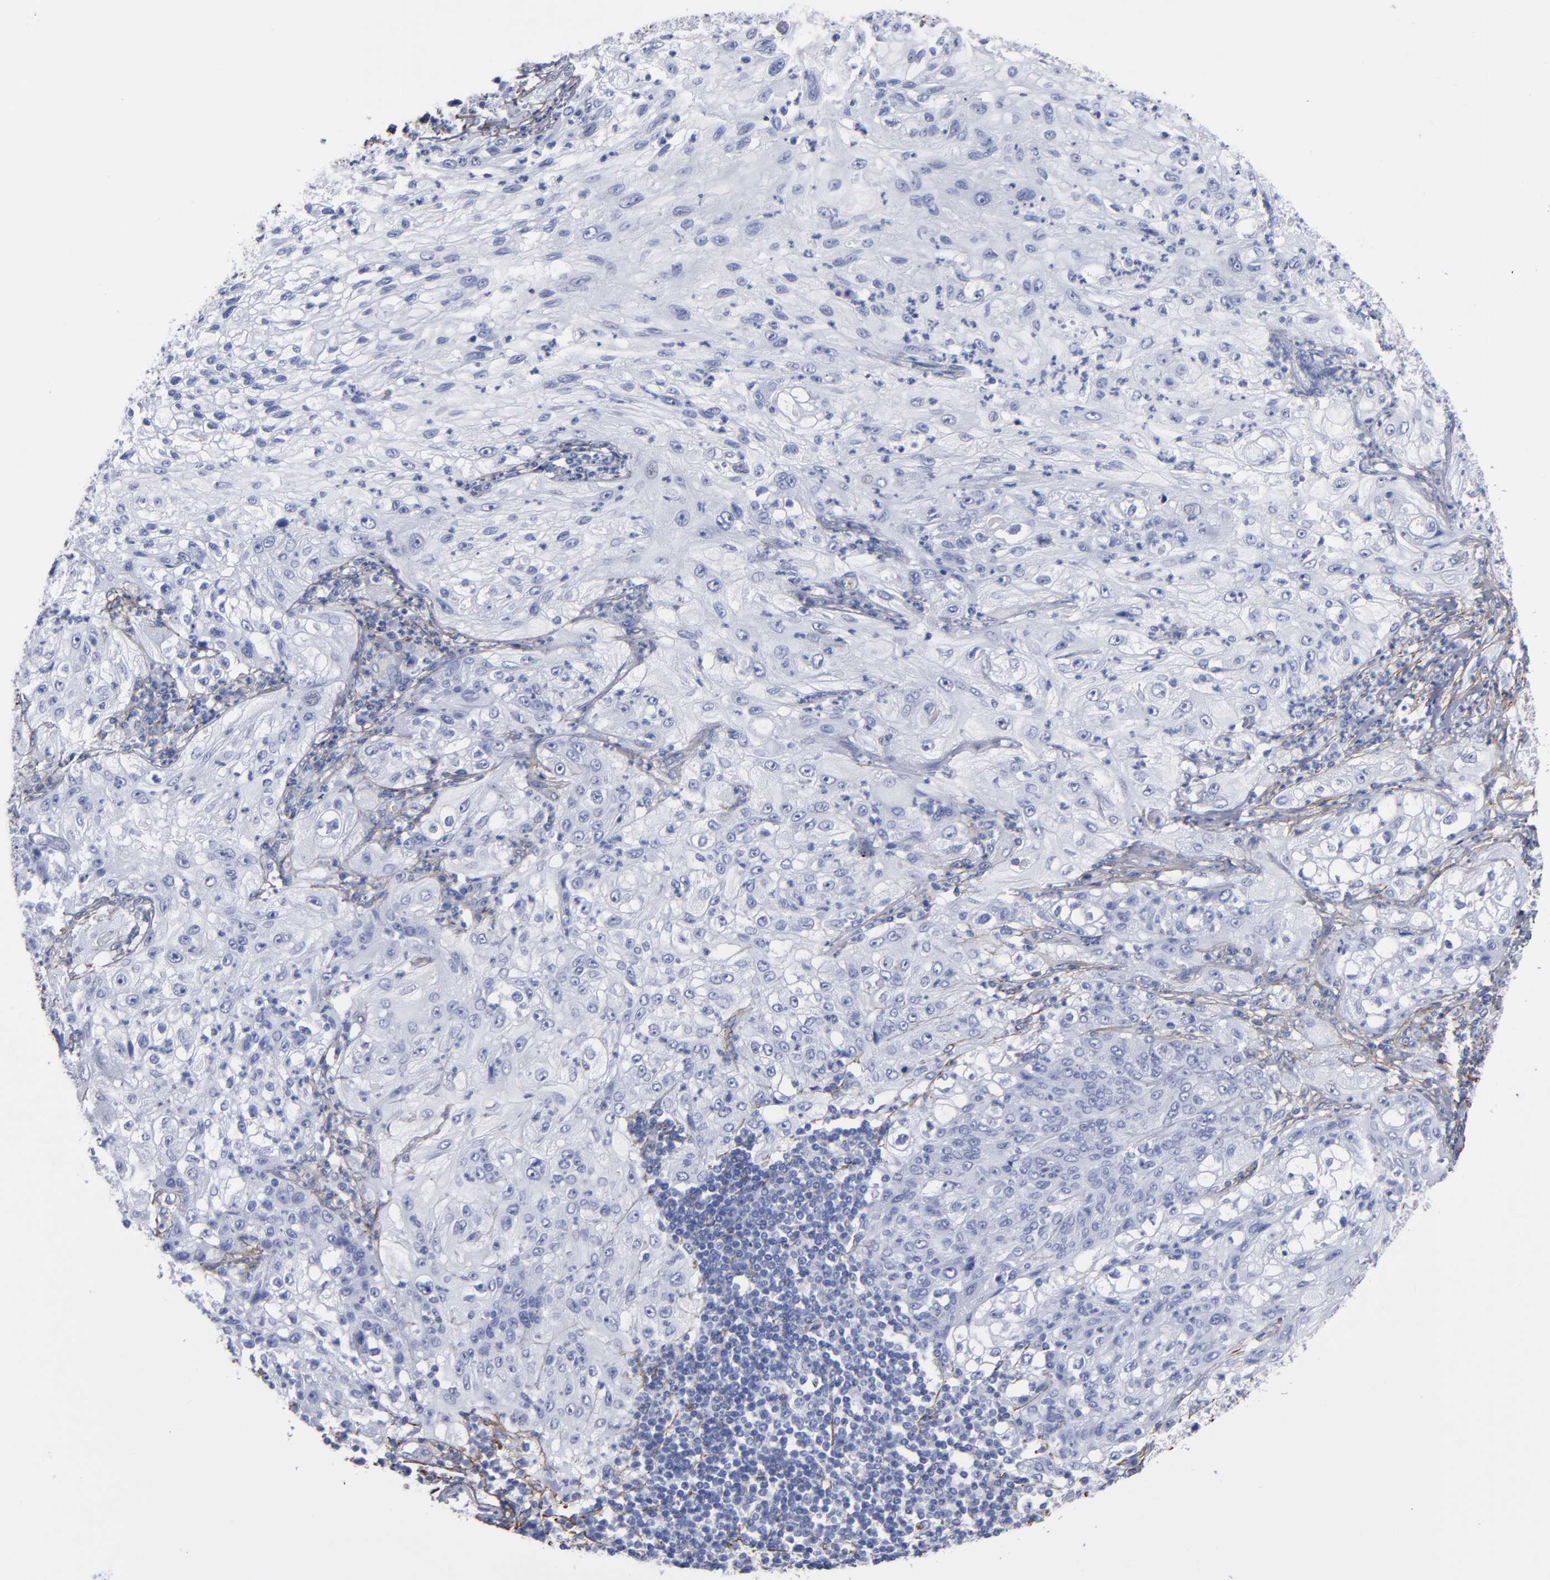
{"staining": {"intensity": "negative", "quantity": "none", "location": "none"}, "tissue": "lung cancer", "cell_type": "Tumor cells", "image_type": "cancer", "snomed": [{"axis": "morphology", "description": "Inflammation, NOS"}, {"axis": "morphology", "description": "Squamous cell carcinoma, NOS"}, {"axis": "topography", "description": "Lymph node"}, {"axis": "topography", "description": "Soft tissue"}, {"axis": "topography", "description": "Lung"}], "caption": "Immunohistochemistry (IHC) micrograph of human lung cancer stained for a protein (brown), which exhibits no expression in tumor cells.", "gene": "EMILIN1", "patient": {"sex": "male", "age": 66}}